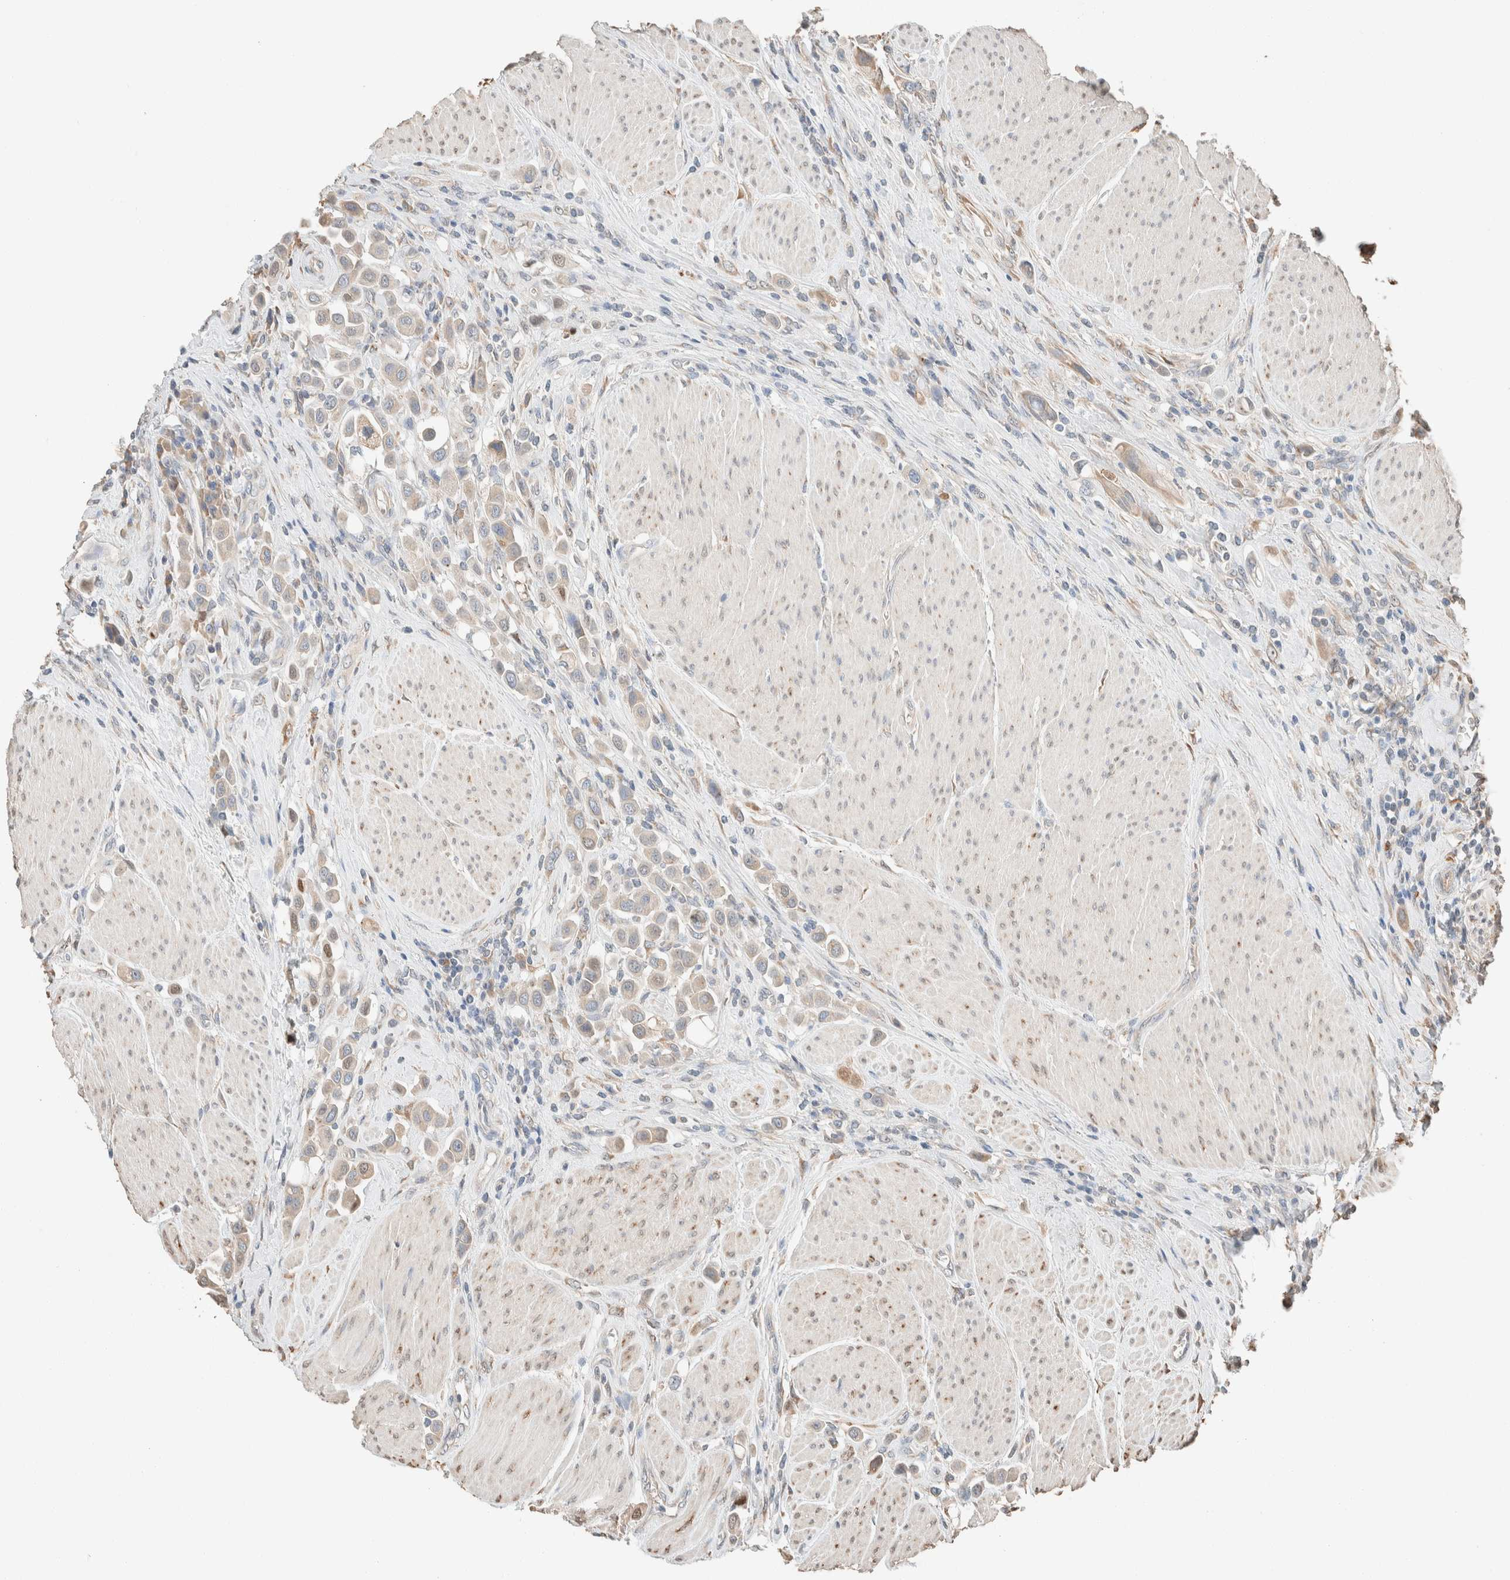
{"staining": {"intensity": "moderate", "quantity": "<25%", "location": "nuclear"}, "tissue": "urothelial cancer", "cell_type": "Tumor cells", "image_type": "cancer", "snomed": [{"axis": "morphology", "description": "Urothelial carcinoma, High grade"}, {"axis": "topography", "description": "Urinary bladder"}], "caption": "Immunohistochemistry (IHC) histopathology image of high-grade urothelial carcinoma stained for a protein (brown), which shows low levels of moderate nuclear expression in approximately <25% of tumor cells.", "gene": "TUBD1", "patient": {"sex": "male", "age": 50}}